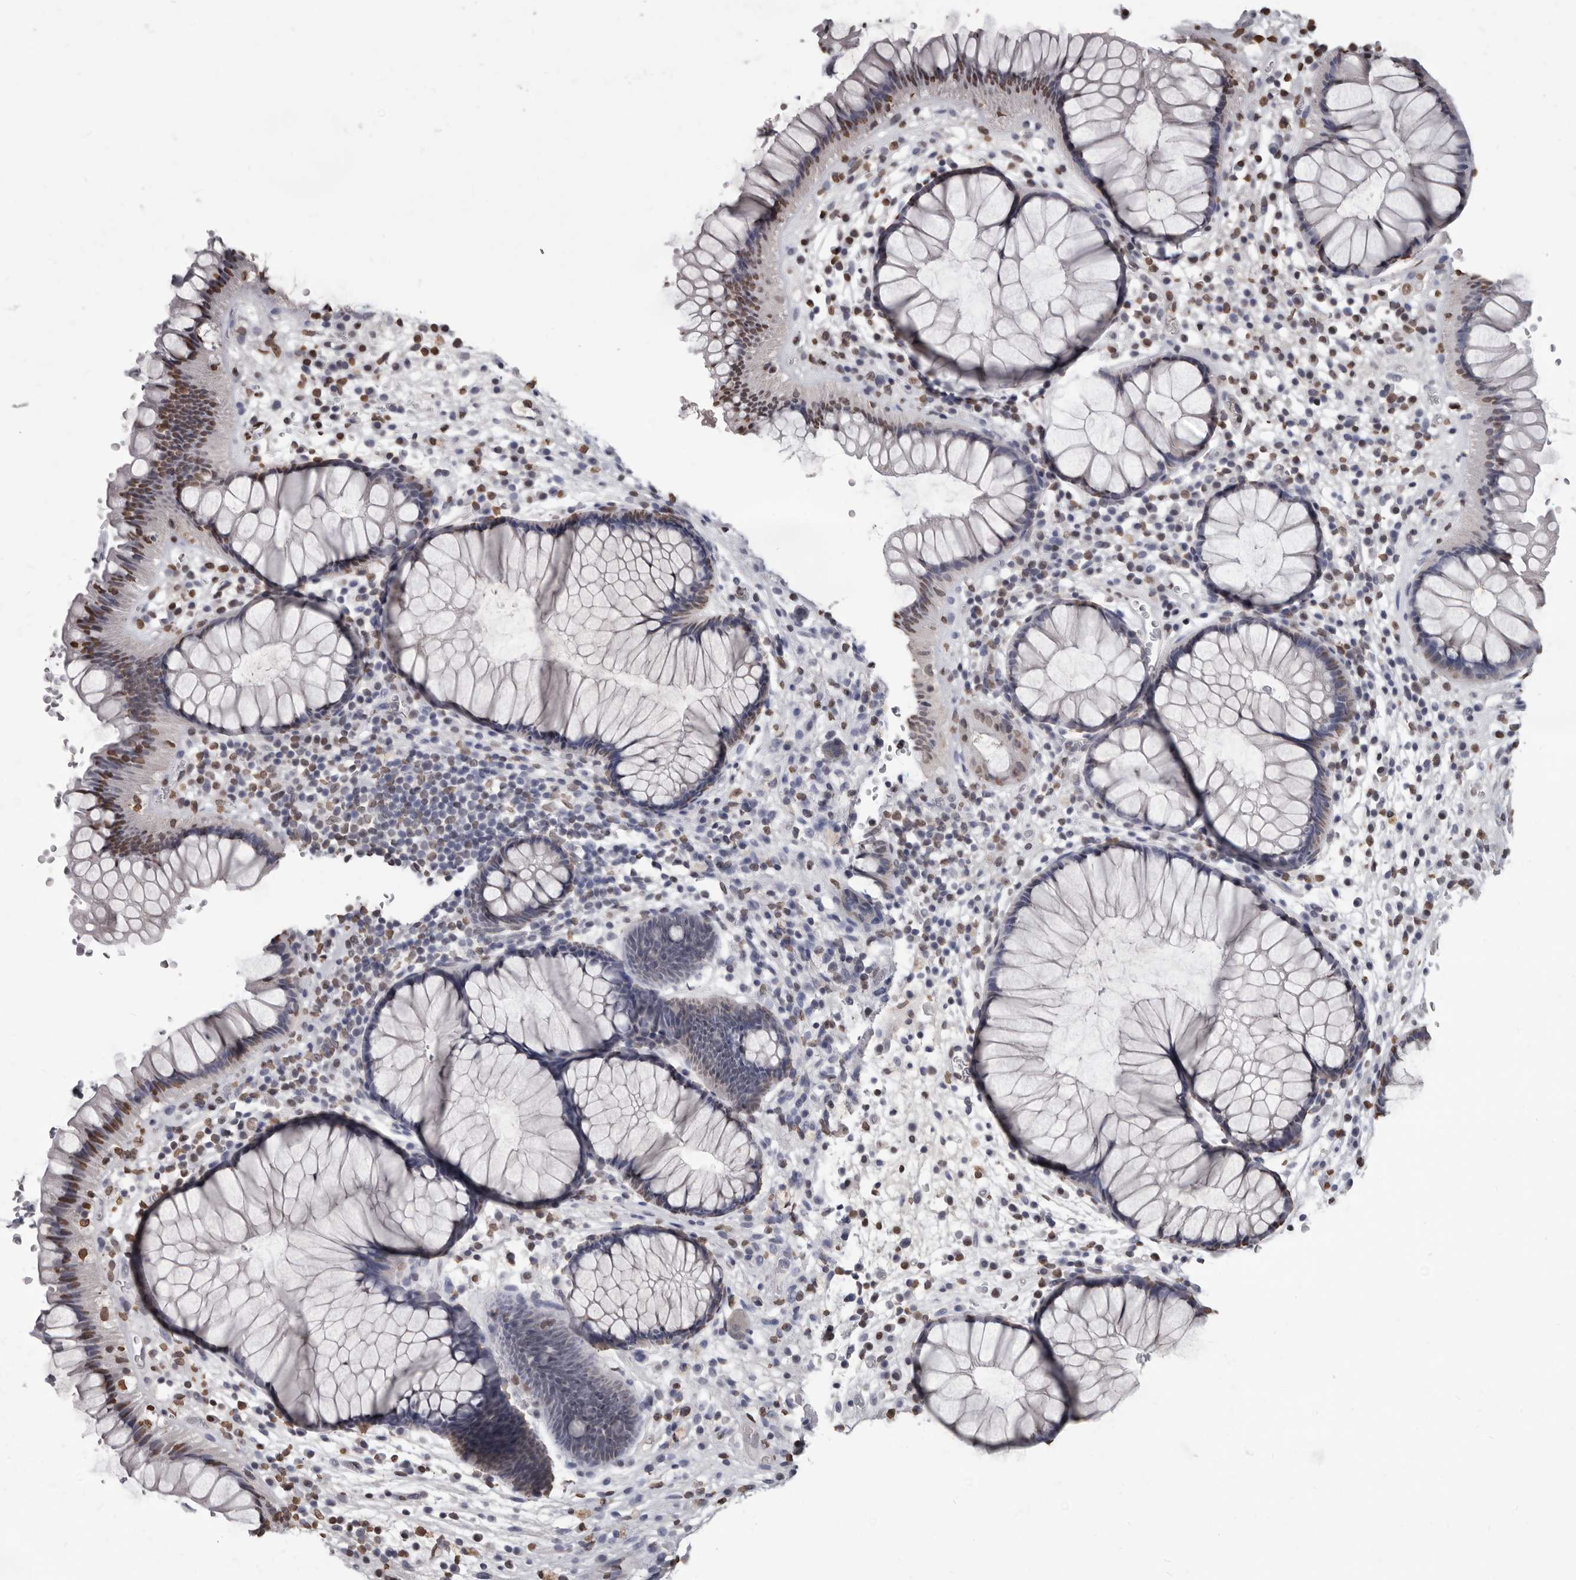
{"staining": {"intensity": "moderate", "quantity": "25%-75%", "location": "nuclear"}, "tissue": "rectum", "cell_type": "Glandular cells", "image_type": "normal", "snomed": [{"axis": "morphology", "description": "Normal tissue, NOS"}, {"axis": "topography", "description": "Rectum"}], "caption": "Immunohistochemistry photomicrograph of benign human rectum stained for a protein (brown), which demonstrates medium levels of moderate nuclear positivity in about 25%-75% of glandular cells.", "gene": "AHR", "patient": {"sex": "male", "age": 51}}